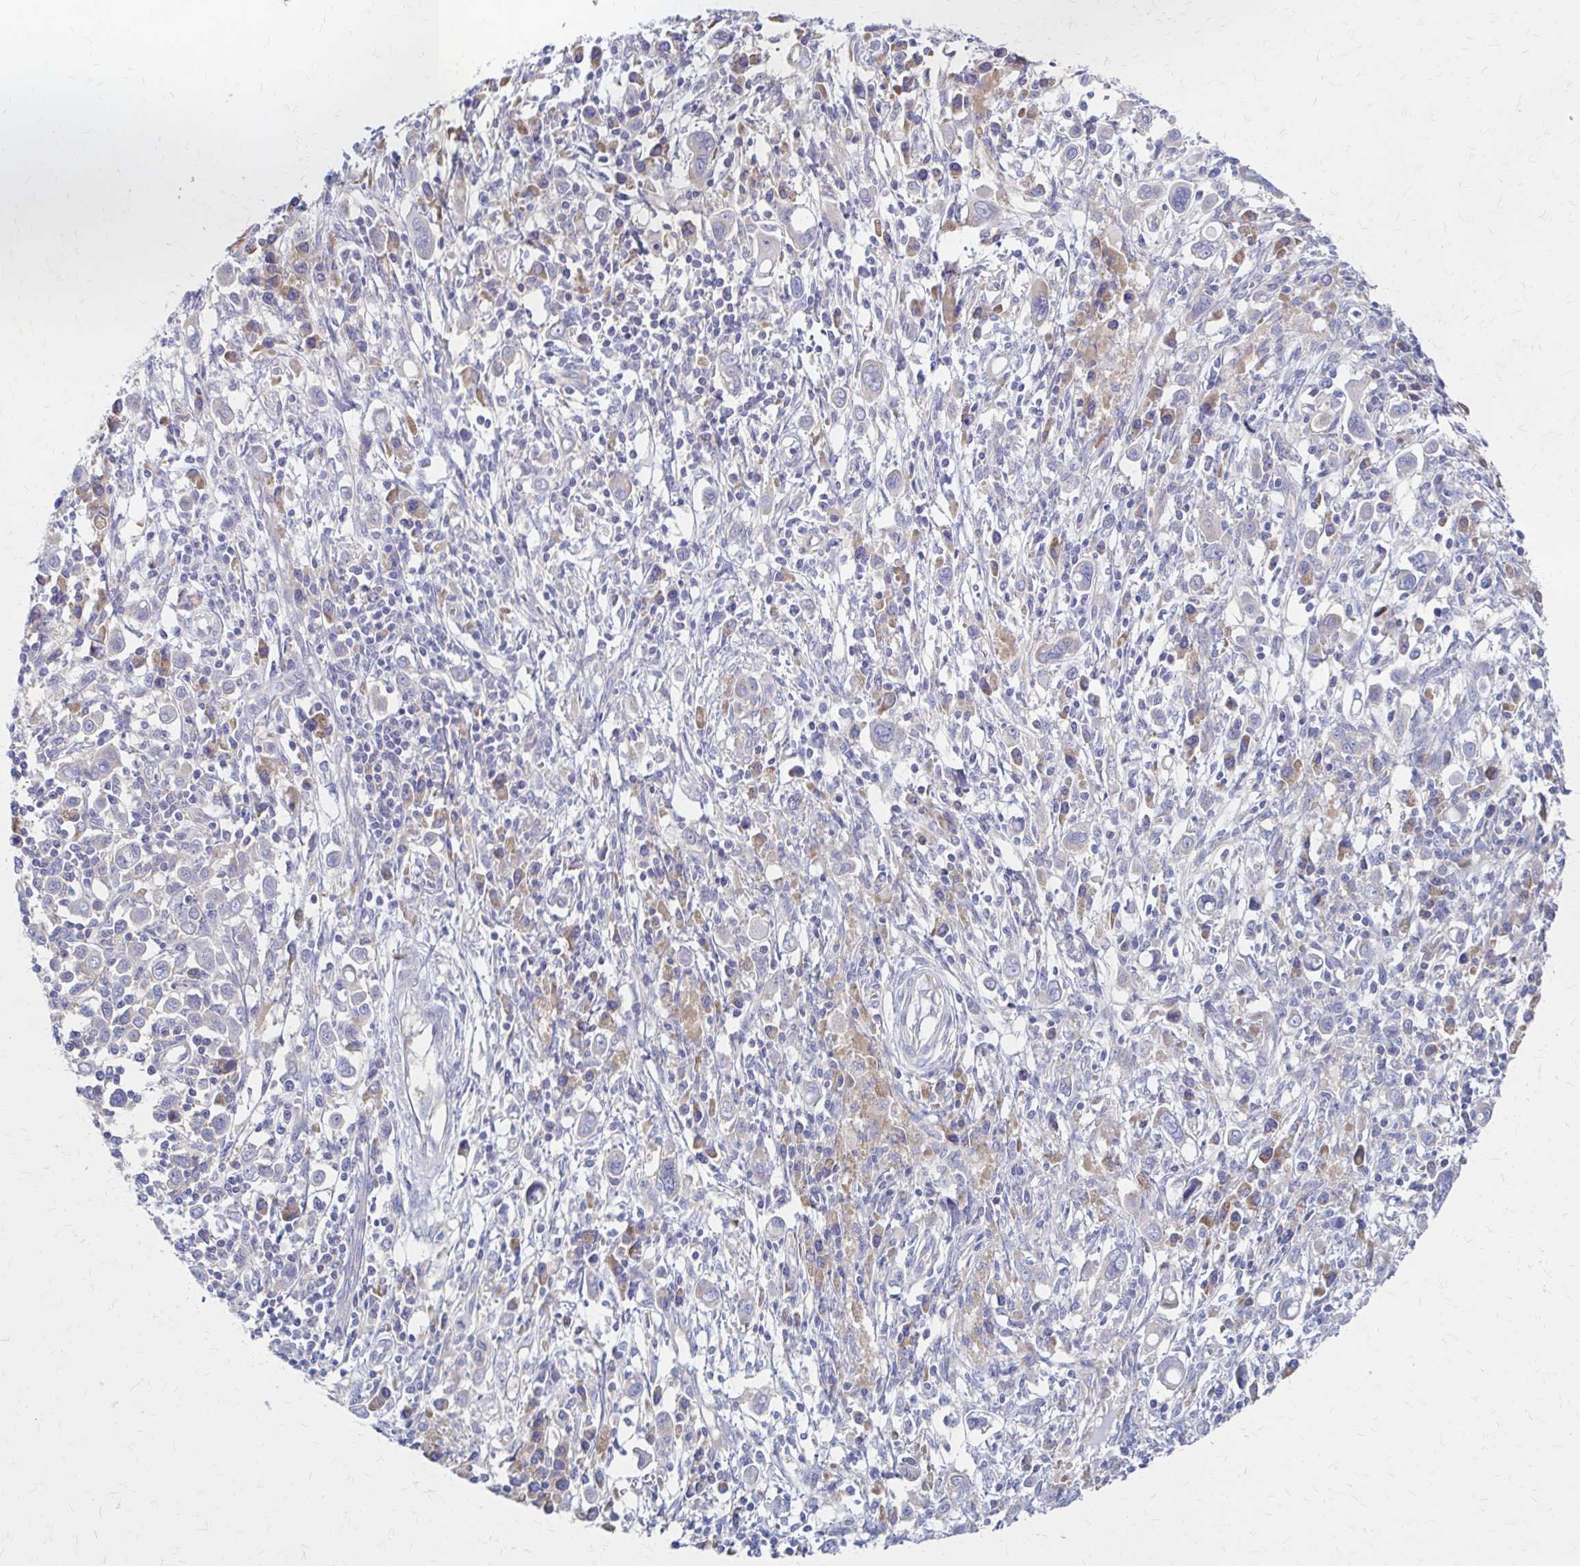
{"staining": {"intensity": "negative", "quantity": "none", "location": "none"}, "tissue": "stomach cancer", "cell_type": "Tumor cells", "image_type": "cancer", "snomed": [{"axis": "morphology", "description": "Adenocarcinoma, NOS"}, {"axis": "topography", "description": "Stomach, upper"}], "caption": "This photomicrograph is of stomach cancer (adenocarcinoma) stained with immunohistochemistry to label a protein in brown with the nuclei are counter-stained blue. There is no positivity in tumor cells.", "gene": "RPL27A", "patient": {"sex": "male", "age": 75}}